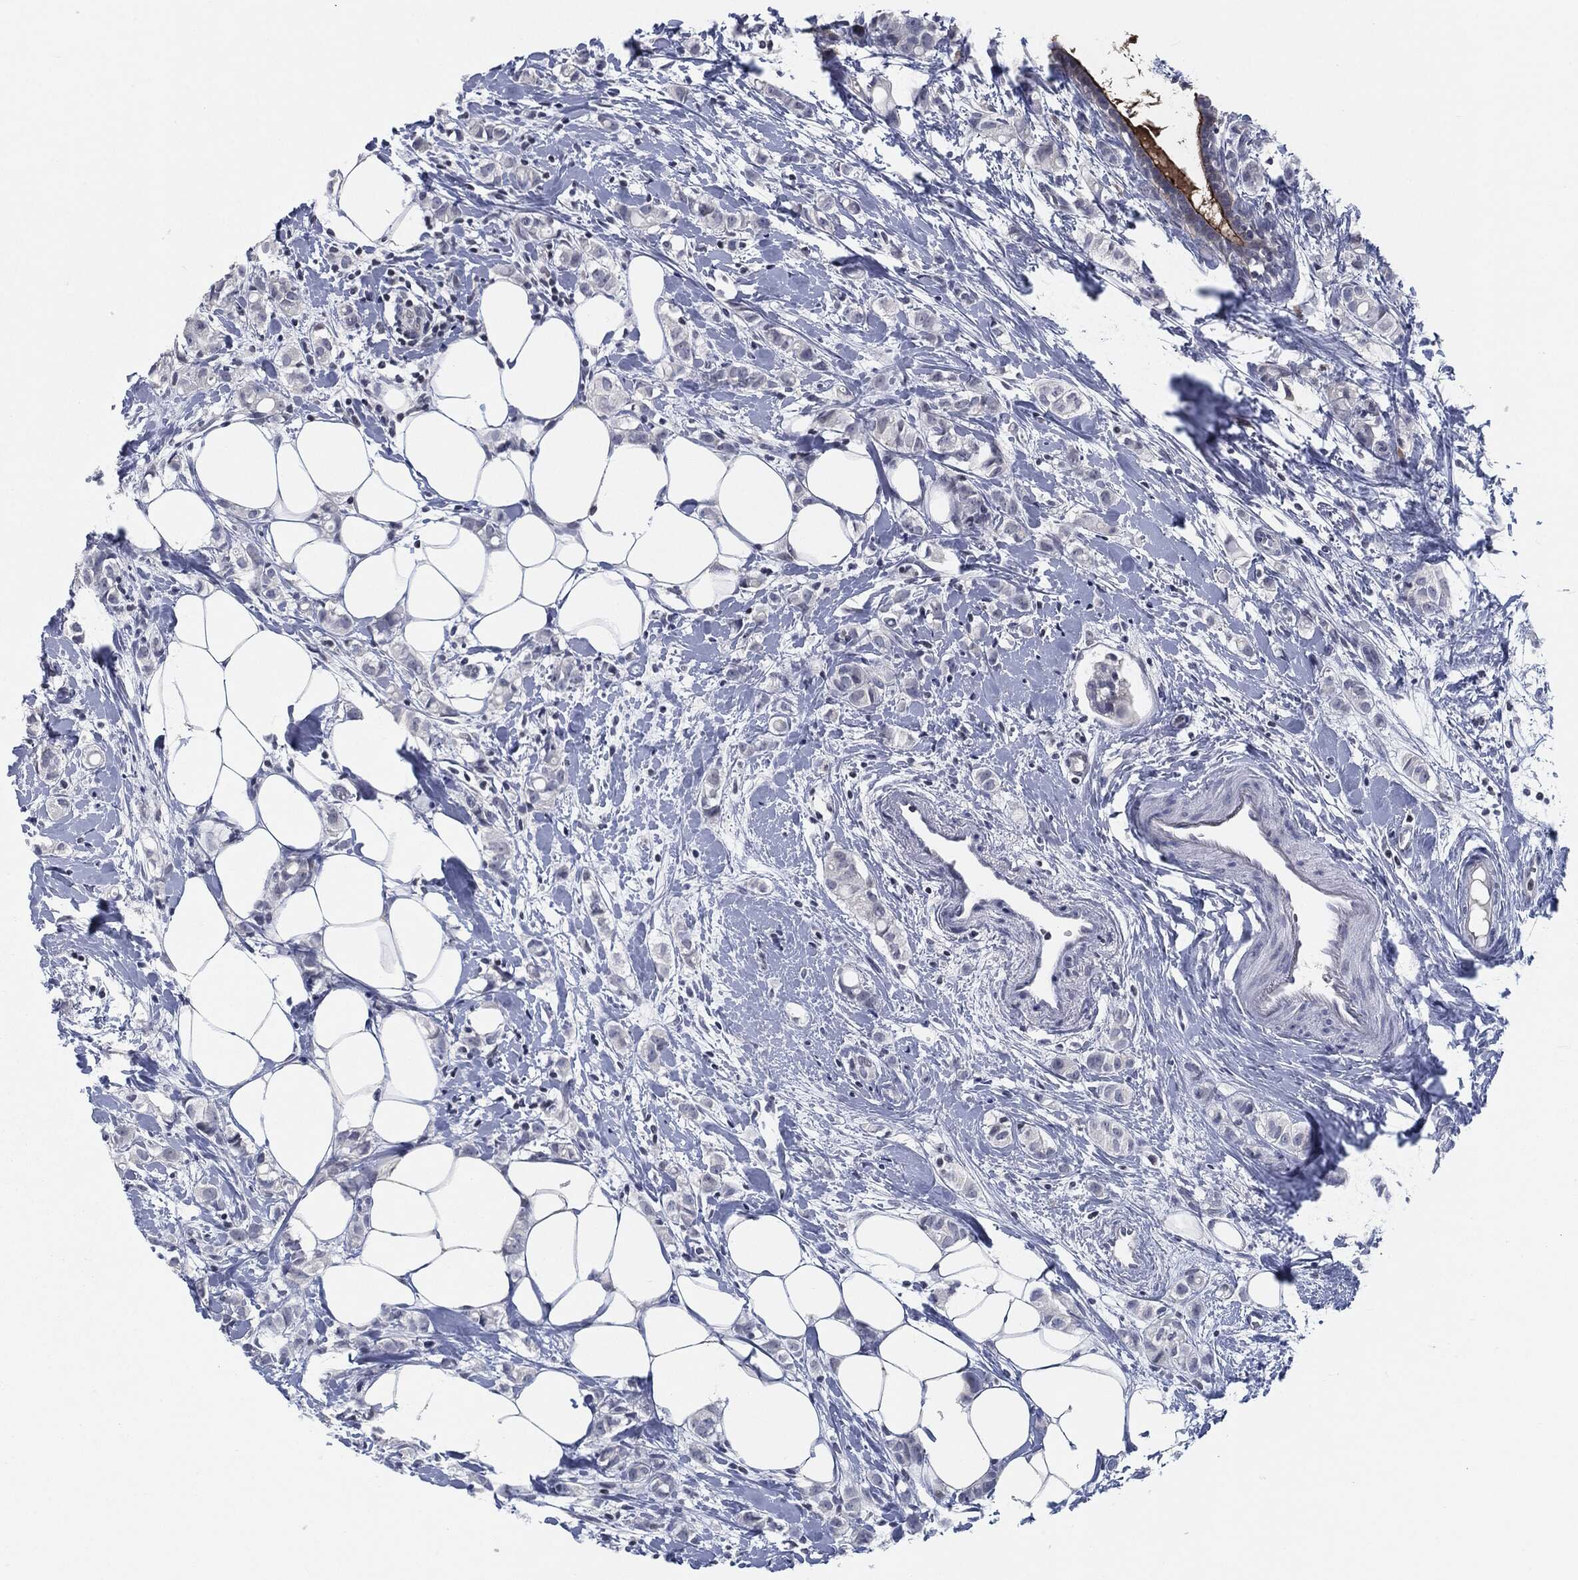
{"staining": {"intensity": "negative", "quantity": "none", "location": "none"}, "tissue": "breast cancer", "cell_type": "Tumor cells", "image_type": "cancer", "snomed": [{"axis": "morphology", "description": "Normal tissue, NOS"}, {"axis": "morphology", "description": "Duct carcinoma"}, {"axis": "topography", "description": "Breast"}], "caption": "The micrograph displays no staining of tumor cells in breast infiltrating ductal carcinoma.", "gene": "PROM1", "patient": {"sex": "female", "age": 44}}